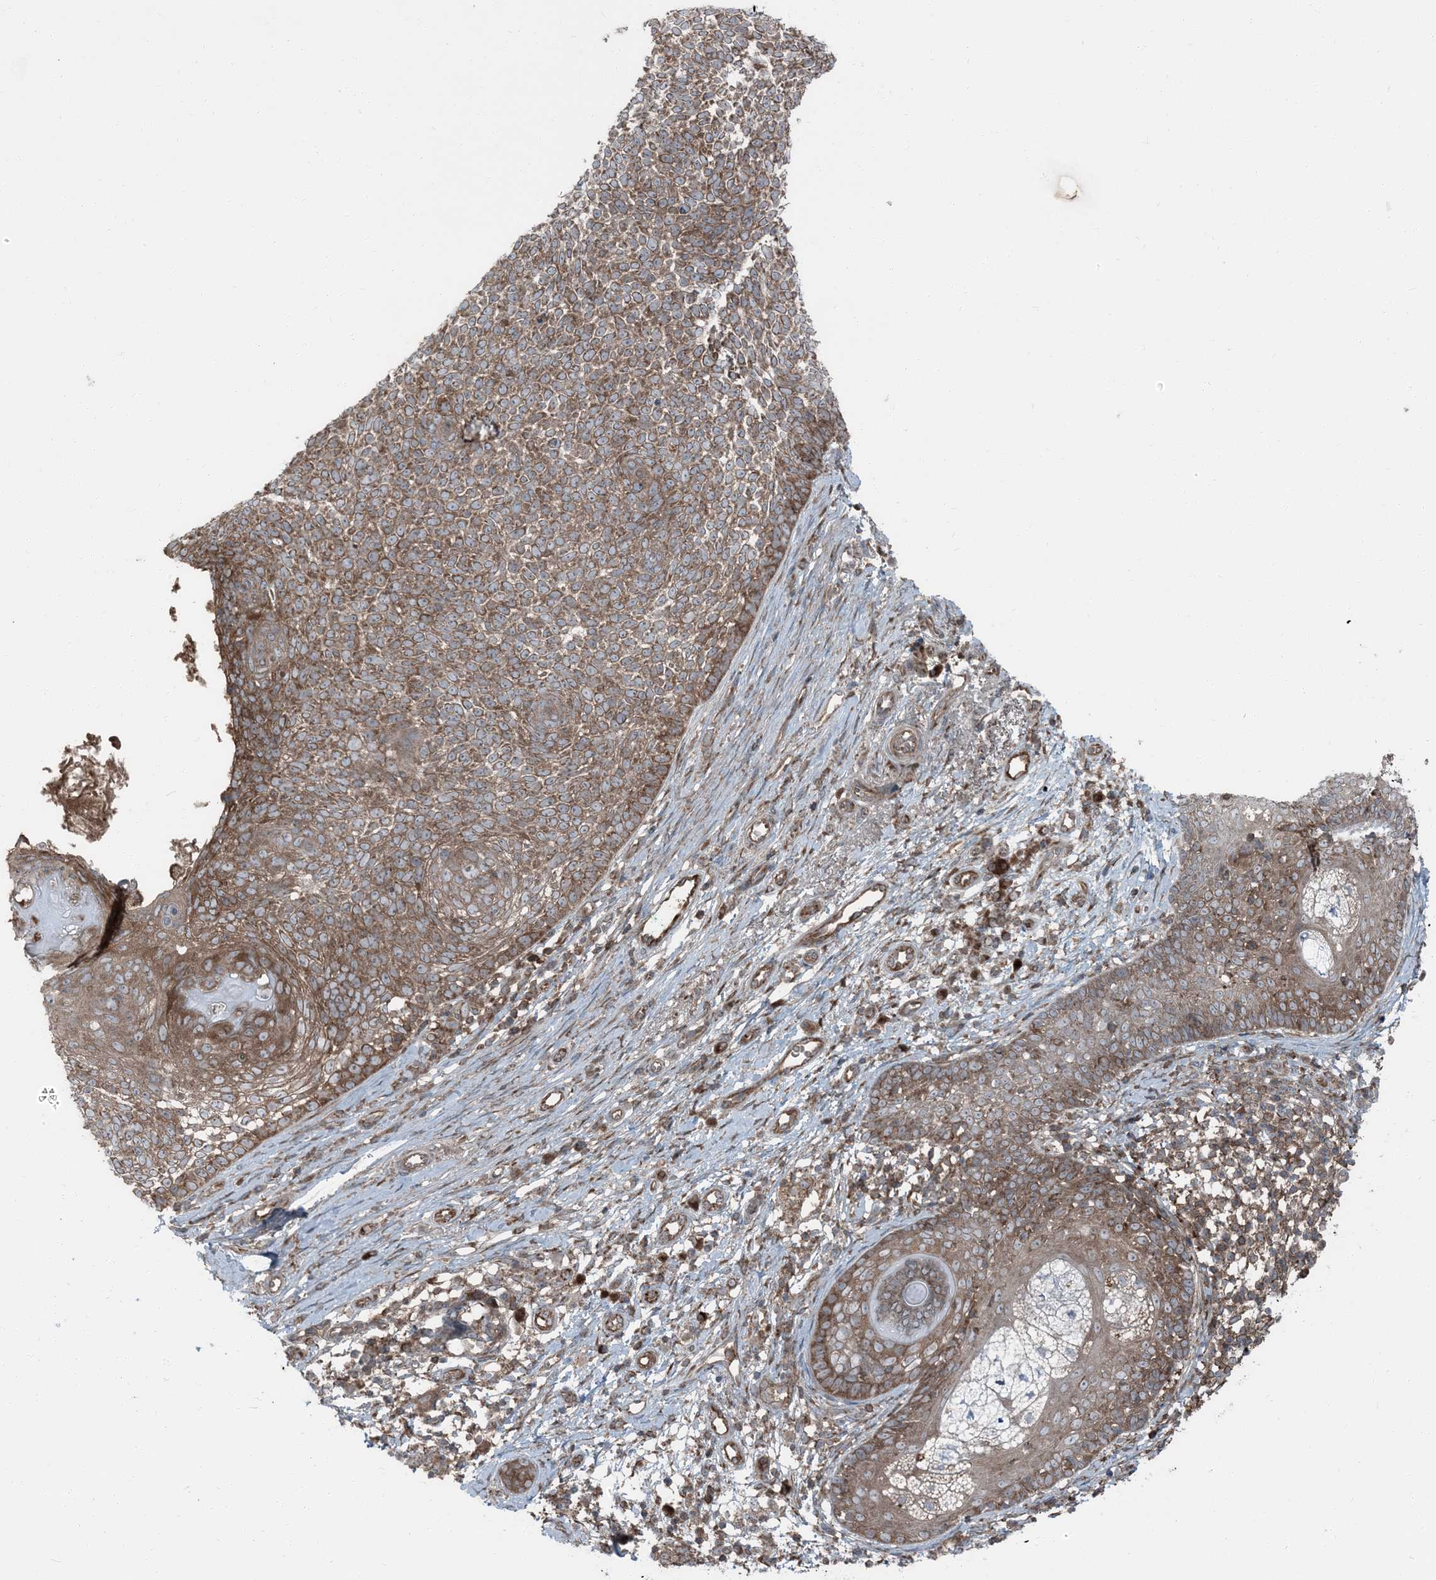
{"staining": {"intensity": "moderate", "quantity": ">75%", "location": "cytoplasmic/membranous"}, "tissue": "skin cancer", "cell_type": "Tumor cells", "image_type": "cancer", "snomed": [{"axis": "morphology", "description": "Basal cell carcinoma"}, {"axis": "topography", "description": "Skin"}], "caption": "Immunohistochemical staining of skin basal cell carcinoma shows medium levels of moderate cytoplasmic/membranous expression in about >75% of tumor cells.", "gene": "RAB3GAP1", "patient": {"sex": "female", "age": 81}}